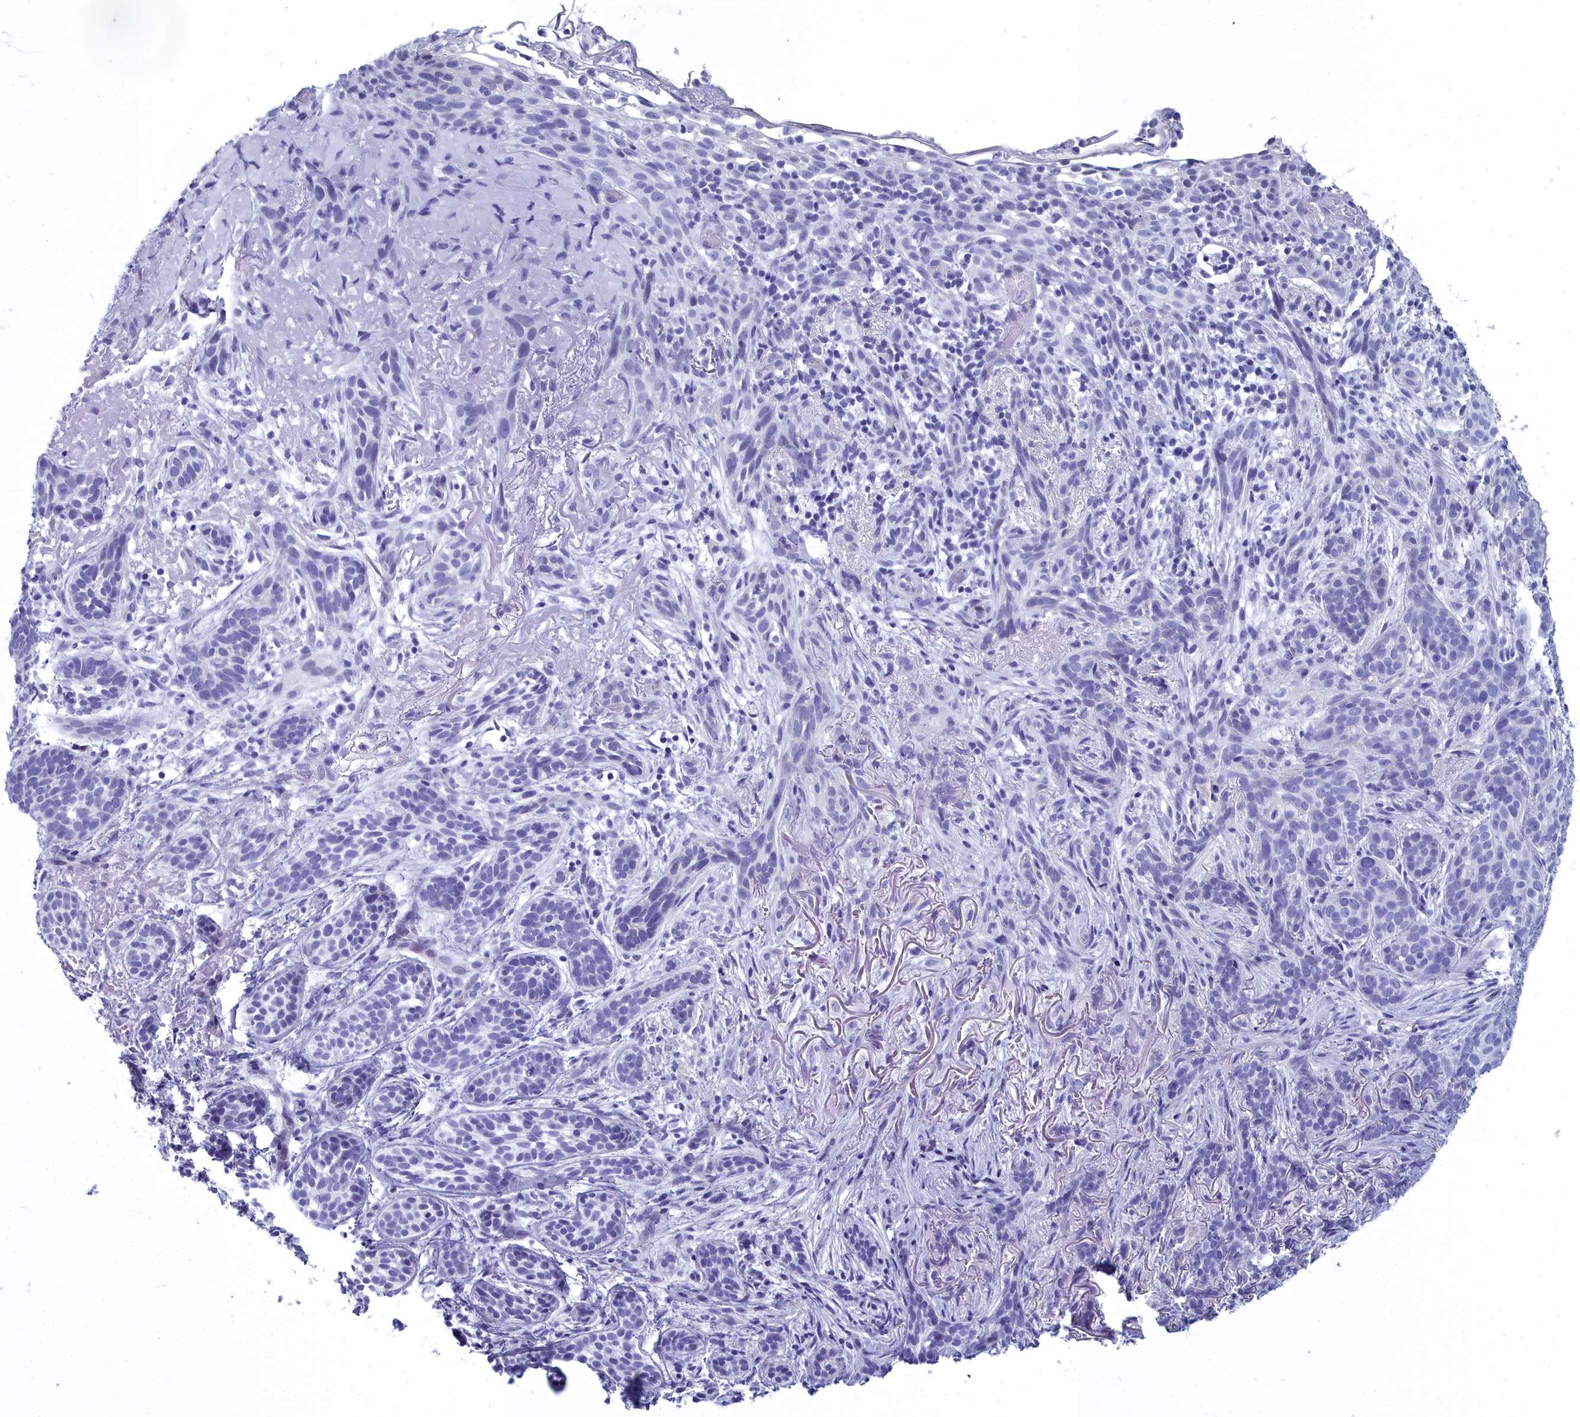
{"staining": {"intensity": "negative", "quantity": "none", "location": "none"}, "tissue": "skin cancer", "cell_type": "Tumor cells", "image_type": "cancer", "snomed": [{"axis": "morphology", "description": "Basal cell carcinoma"}, {"axis": "topography", "description": "Skin"}], "caption": "A high-resolution micrograph shows immunohistochemistry staining of basal cell carcinoma (skin), which demonstrates no significant expression in tumor cells.", "gene": "MAP6", "patient": {"sex": "male", "age": 71}}